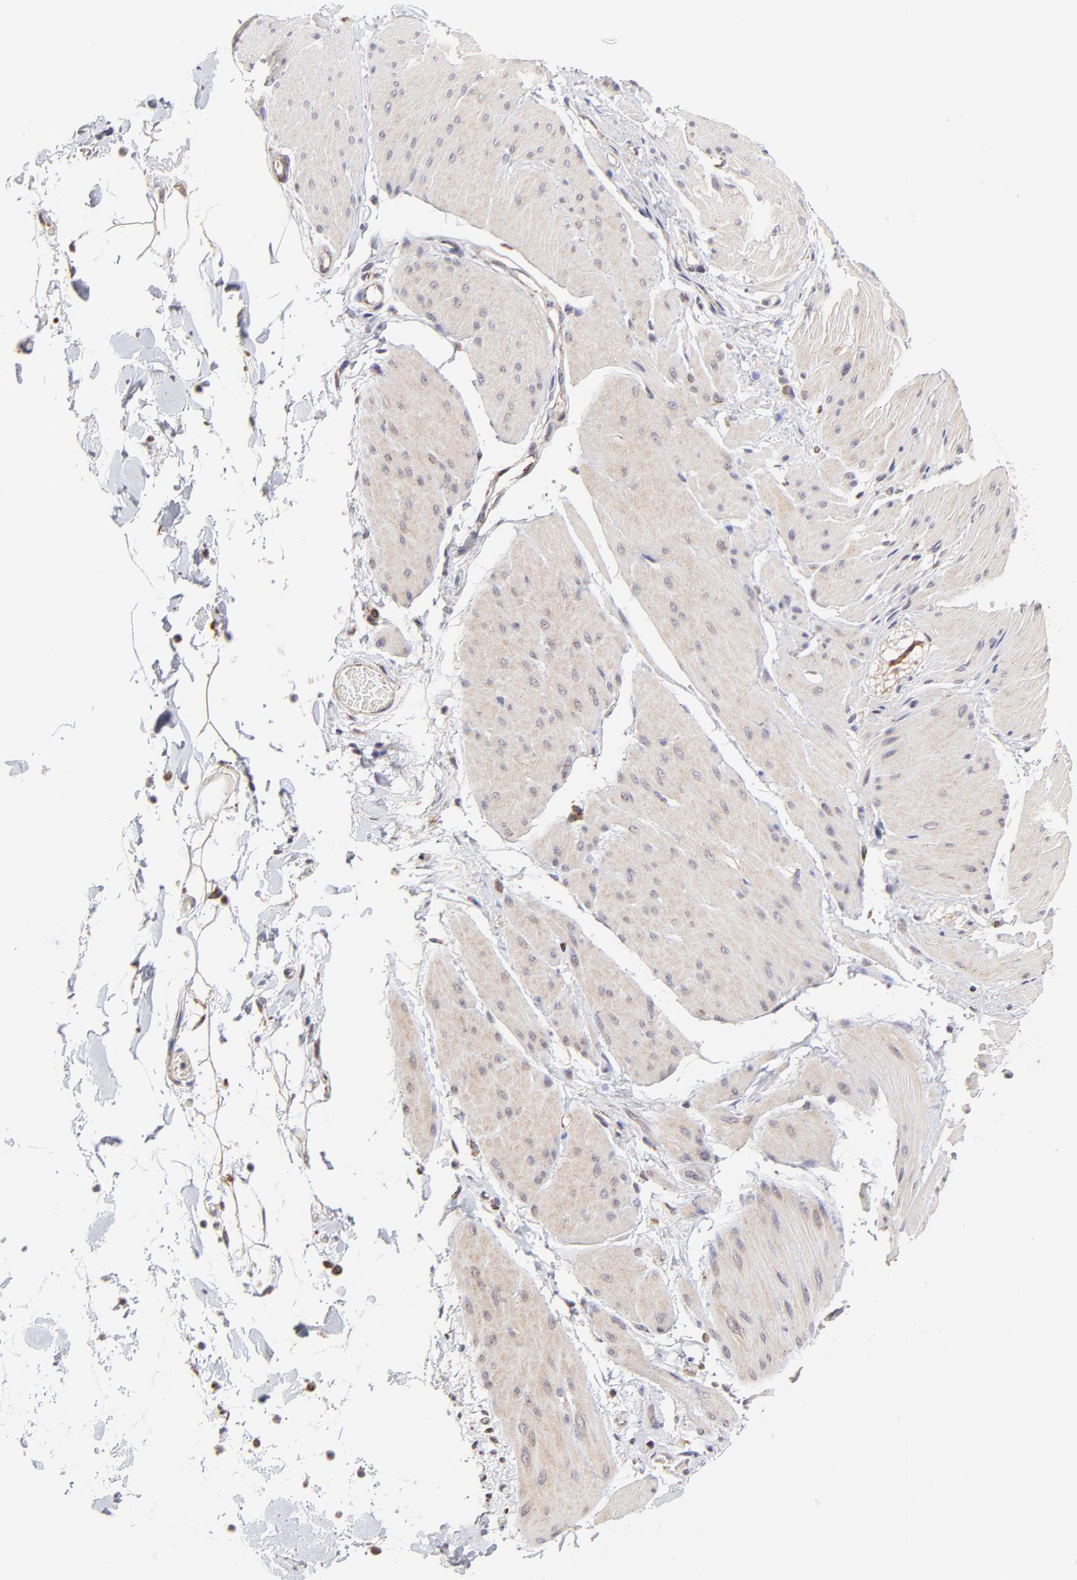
{"staining": {"intensity": "weak", "quantity": ">75%", "location": "cytoplasmic/membranous"}, "tissue": "smooth muscle", "cell_type": "Smooth muscle cells", "image_type": "normal", "snomed": [{"axis": "morphology", "description": "Normal tissue, NOS"}, {"axis": "topography", "description": "Smooth muscle"}, {"axis": "topography", "description": "Colon"}], "caption": "Smooth muscle stained for a protein (brown) exhibits weak cytoplasmic/membranous positive staining in approximately >75% of smooth muscle cells.", "gene": "MAP2K7", "patient": {"sex": "male", "age": 67}}